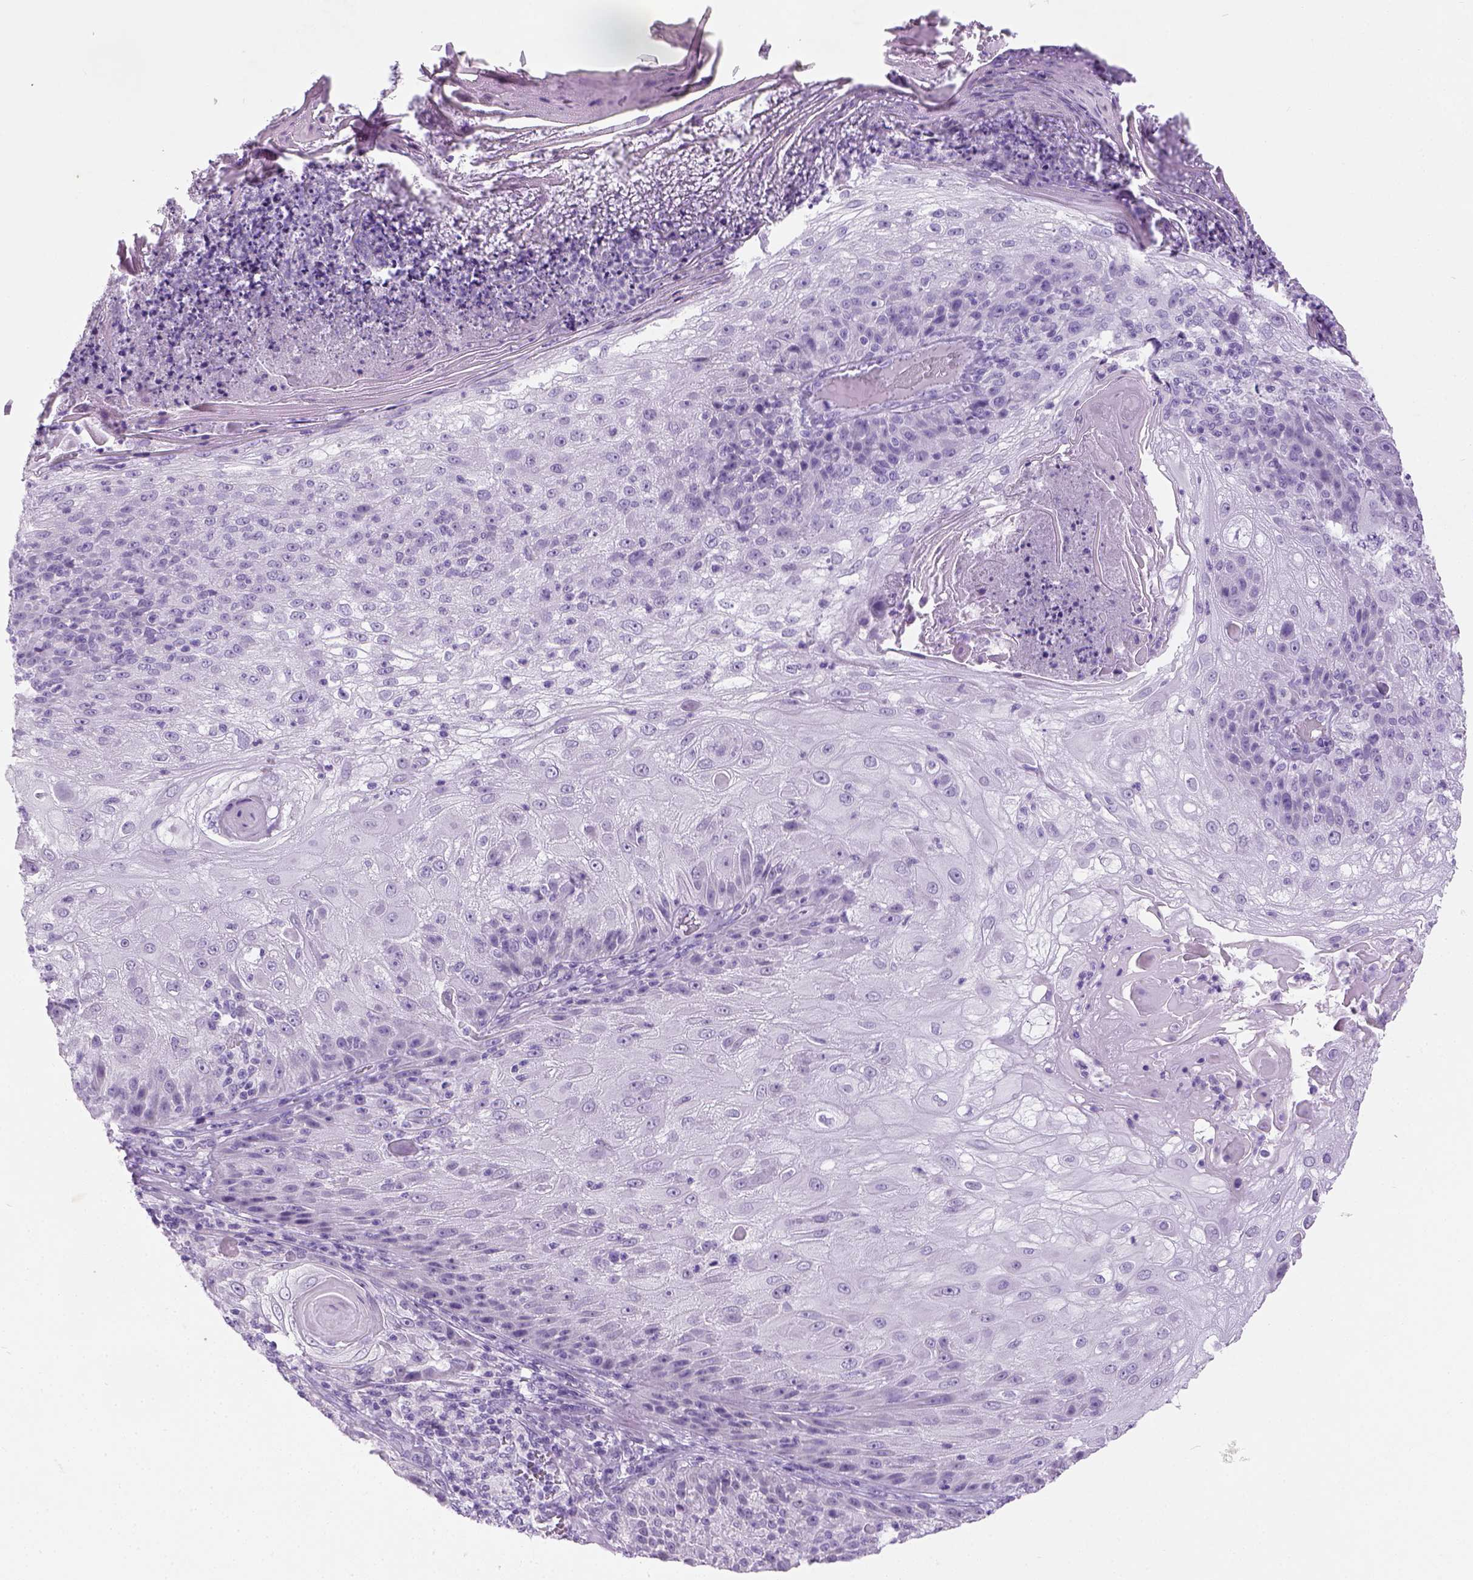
{"staining": {"intensity": "negative", "quantity": "none", "location": "none"}, "tissue": "skin cancer", "cell_type": "Tumor cells", "image_type": "cancer", "snomed": [{"axis": "morphology", "description": "Normal tissue, NOS"}, {"axis": "morphology", "description": "Squamous cell carcinoma, NOS"}, {"axis": "topography", "description": "Skin"}], "caption": "Immunohistochemical staining of human skin cancer shows no significant staining in tumor cells.", "gene": "LGSN", "patient": {"sex": "female", "age": 83}}